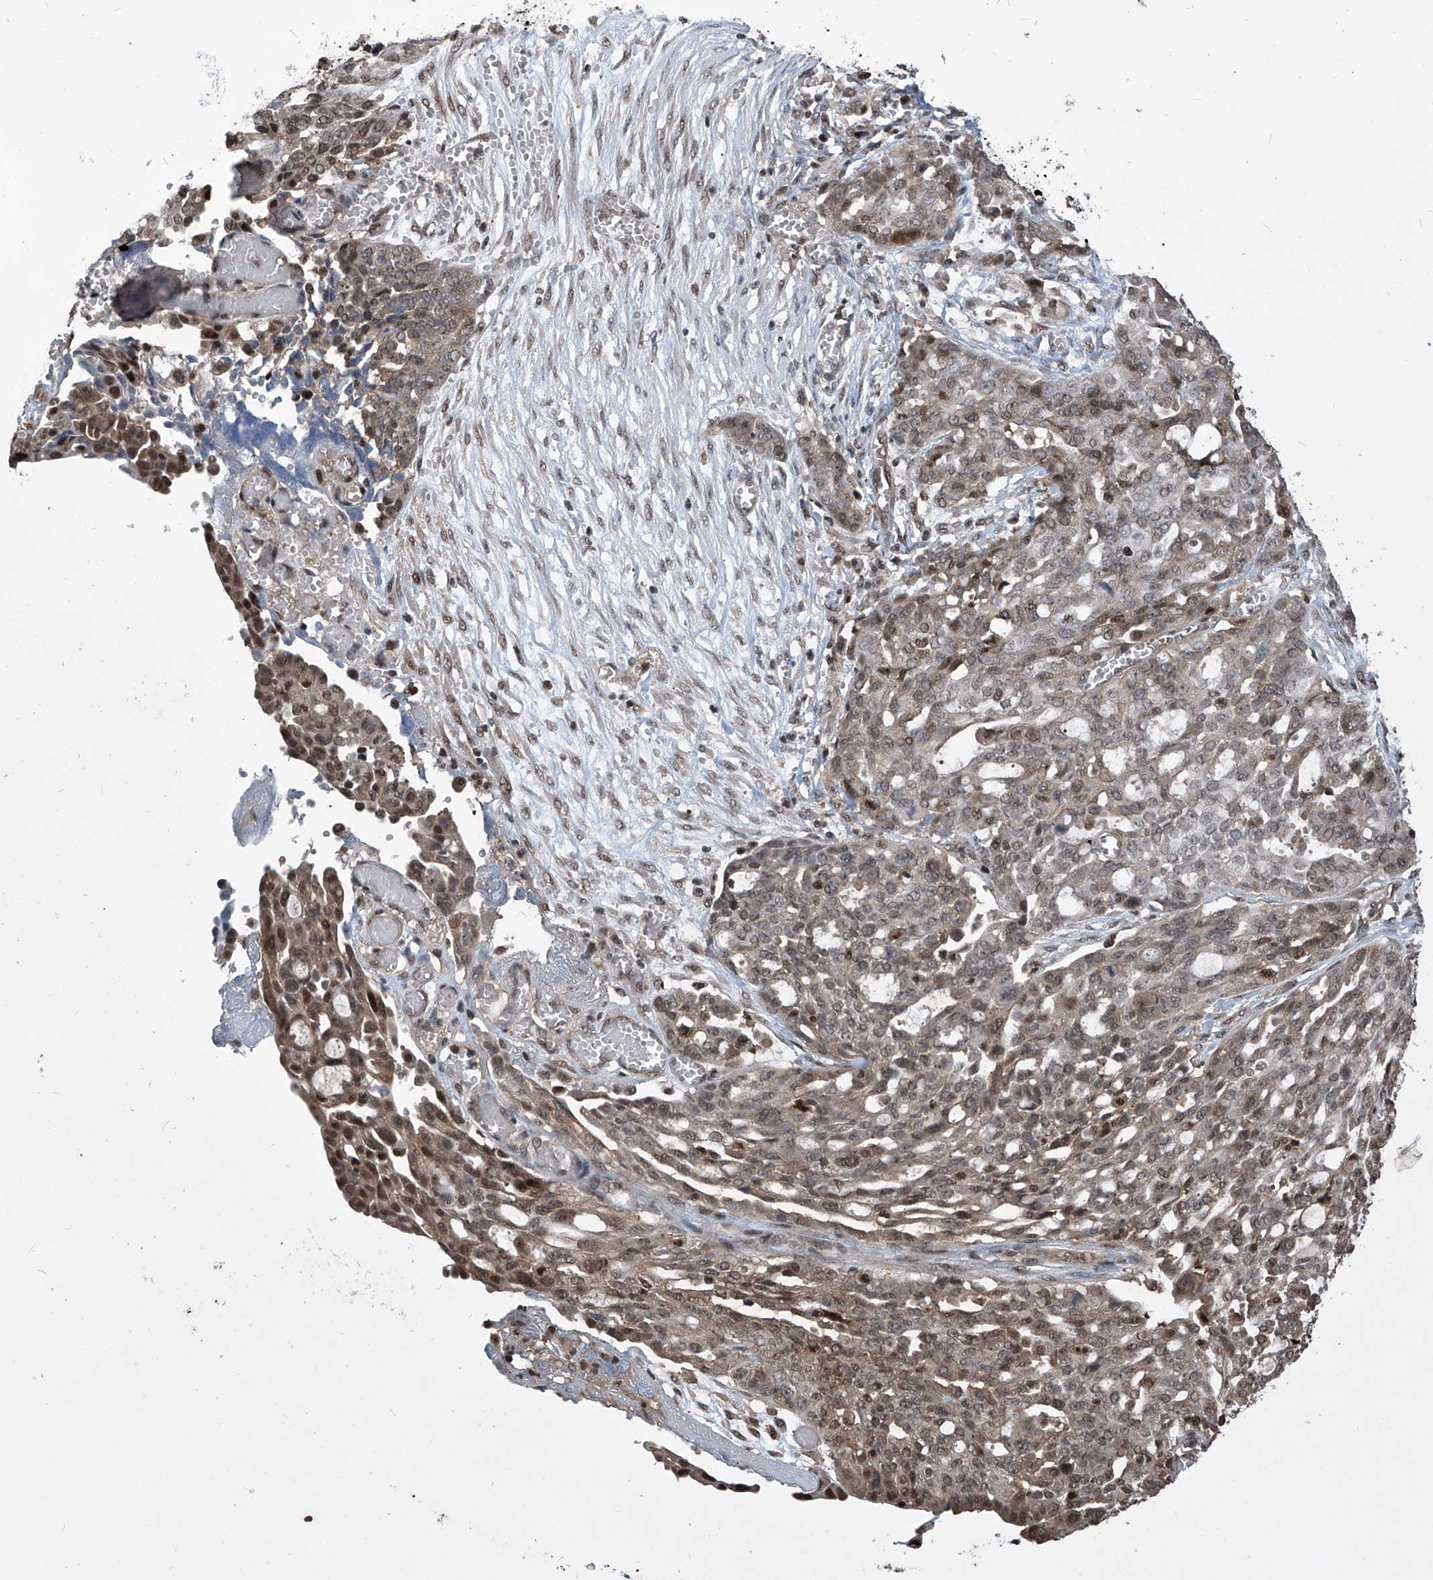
{"staining": {"intensity": "moderate", "quantity": "<25%", "location": "nuclear"}, "tissue": "ovarian cancer", "cell_type": "Tumor cells", "image_type": "cancer", "snomed": [{"axis": "morphology", "description": "Cystadenocarcinoma, serous, NOS"}, {"axis": "topography", "description": "Soft tissue"}, {"axis": "topography", "description": "Ovary"}], "caption": "Immunohistochemical staining of human ovarian serous cystadenocarcinoma displays low levels of moderate nuclear protein staining in about <25% of tumor cells. The protein of interest is shown in brown color, while the nuclei are stained blue.", "gene": "PSMB1", "patient": {"sex": "female", "age": 57}}